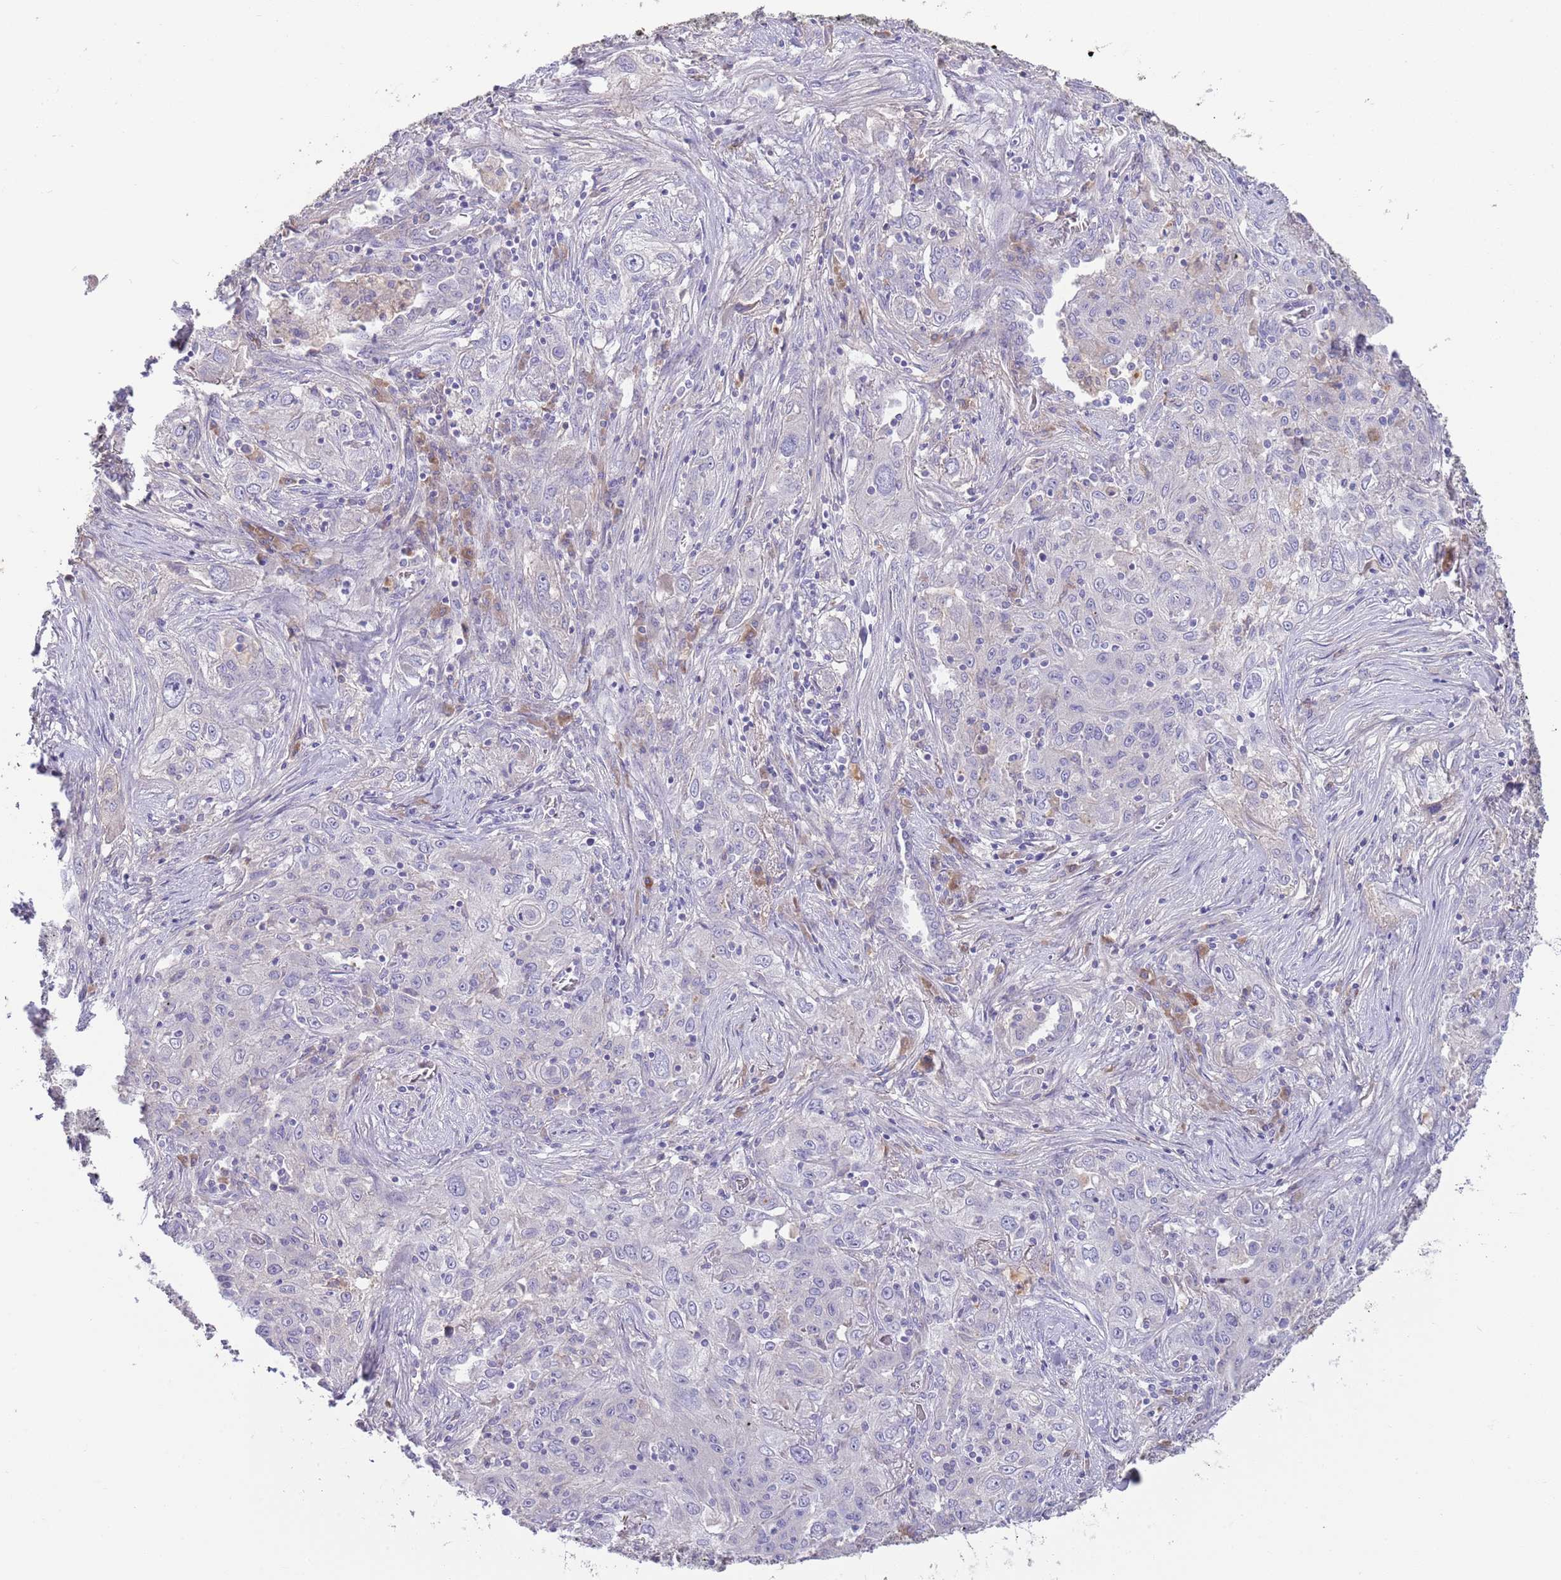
{"staining": {"intensity": "negative", "quantity": "none", "location": "none"}, "tissue": "lung cancer", "cell_type": "Tumor cells", "image_type": "cancer", "snomed": [{"axis": "morphology", "description": "Squamous cell carcinoma, NOS"}, {"axis": "topography", "description": "Lung"}], "caption": "This is a image of immunohistochemistry staining of lung cancer, which shows no staining in tumor cells. The staining is performed using DAB (3,3'-diaminobenzidine) brown chromogen with nuclei counter-stained in using hematoxylin.", "gene": "IGFL4", "patient": {"sex": "female", "age": 69}}